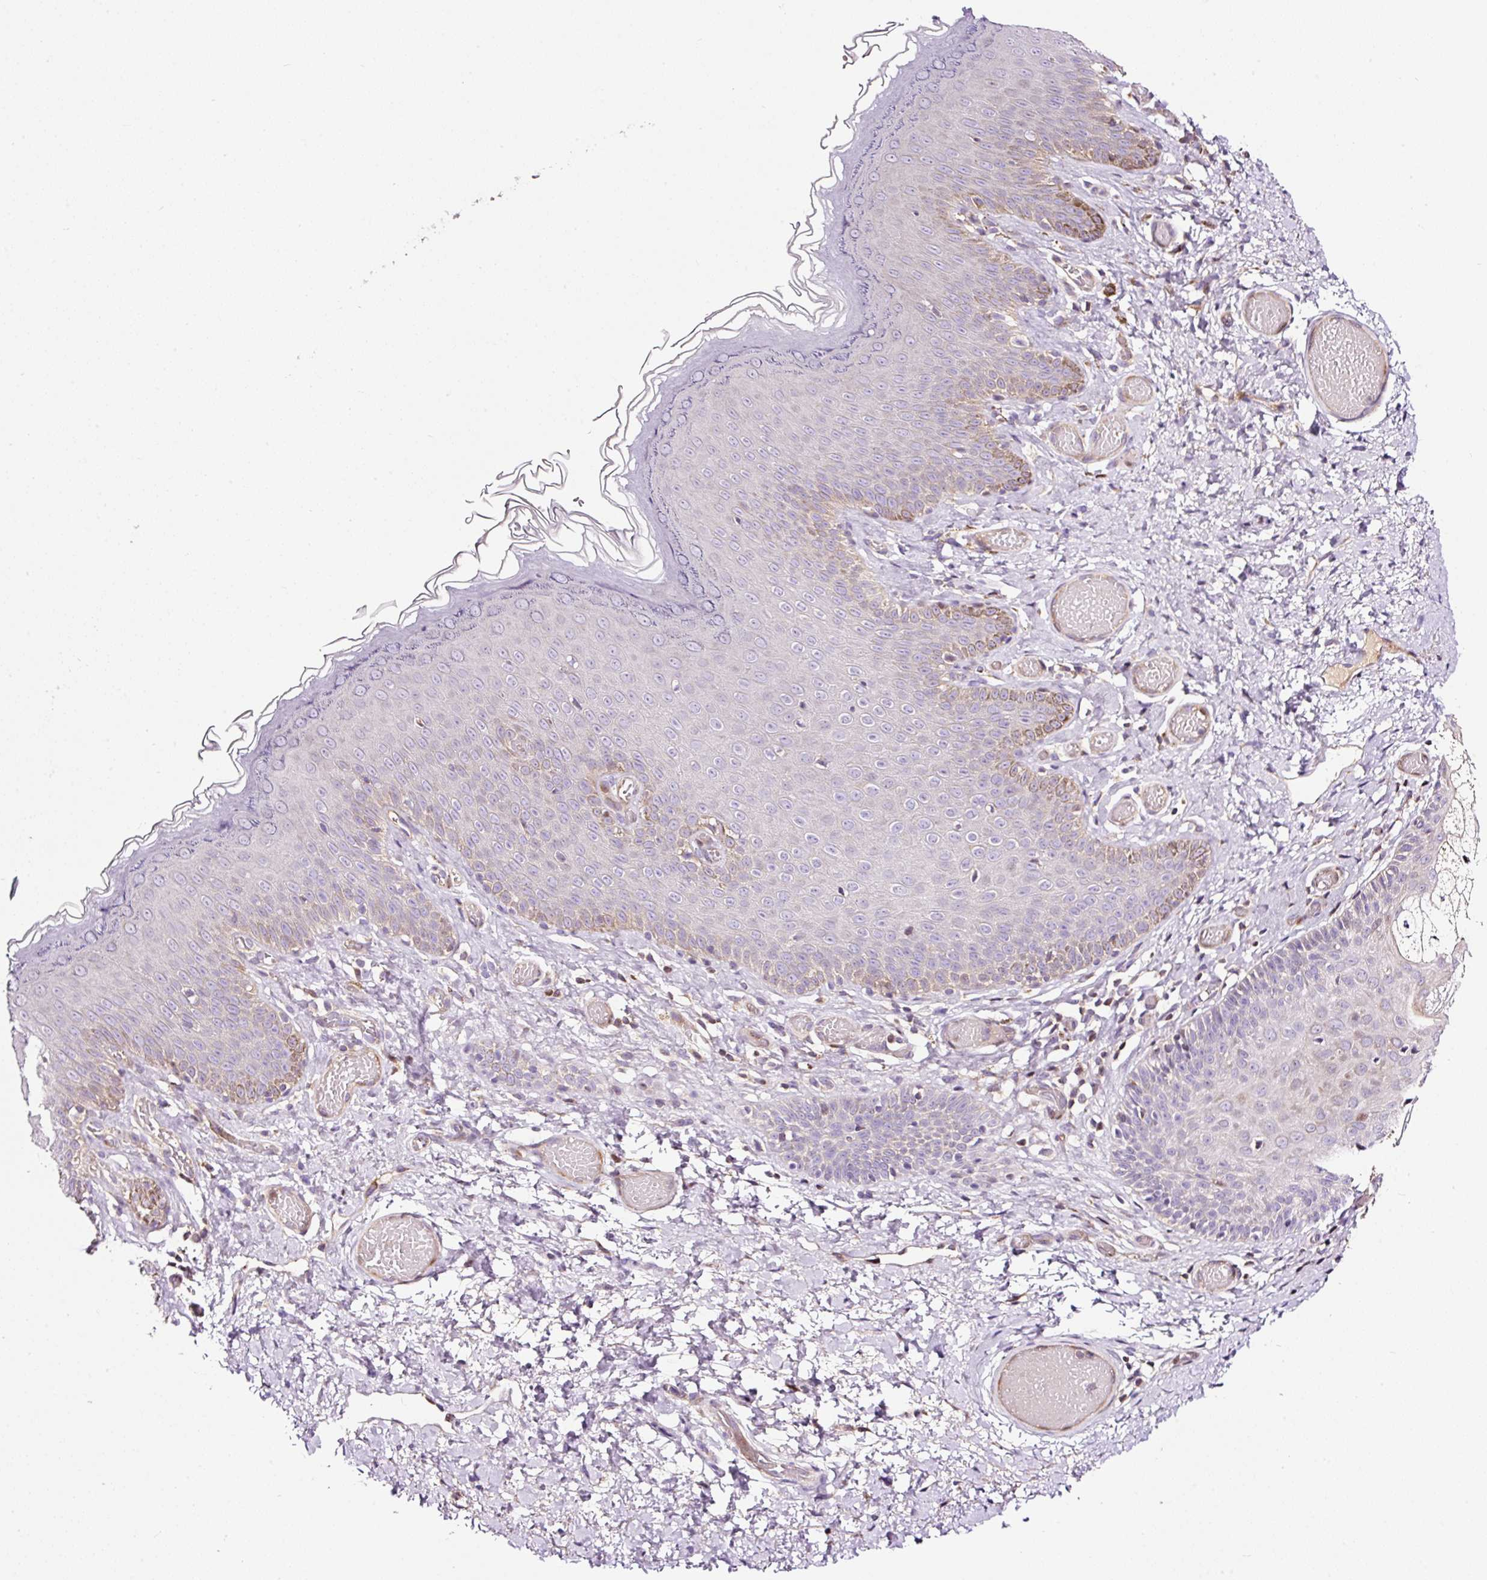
{"staining": {"intensity": "moderate", "quantity": "25%-75%", "location": "cytoplasmic/membranous,nuclear"}, "tissue": "skin", "cell_type": "Epidermal cells", "image_type": "normal", "snomed": [{"axis": "morphology", "description": "Normal tissue, NOS"}, {"axis": "topography", "description": "Anal"}], "caption": "Immunohistochemistry (DAB (3,3'-diaminobenzidine)) staining of unremarkable human skin shows moderate cytoplasmic/membranous,nuclear protein expression in approximately 25%-75% of epidermal cells.", "gene": "BOLA3", "patient": {"sex": "female", "age": 40}}